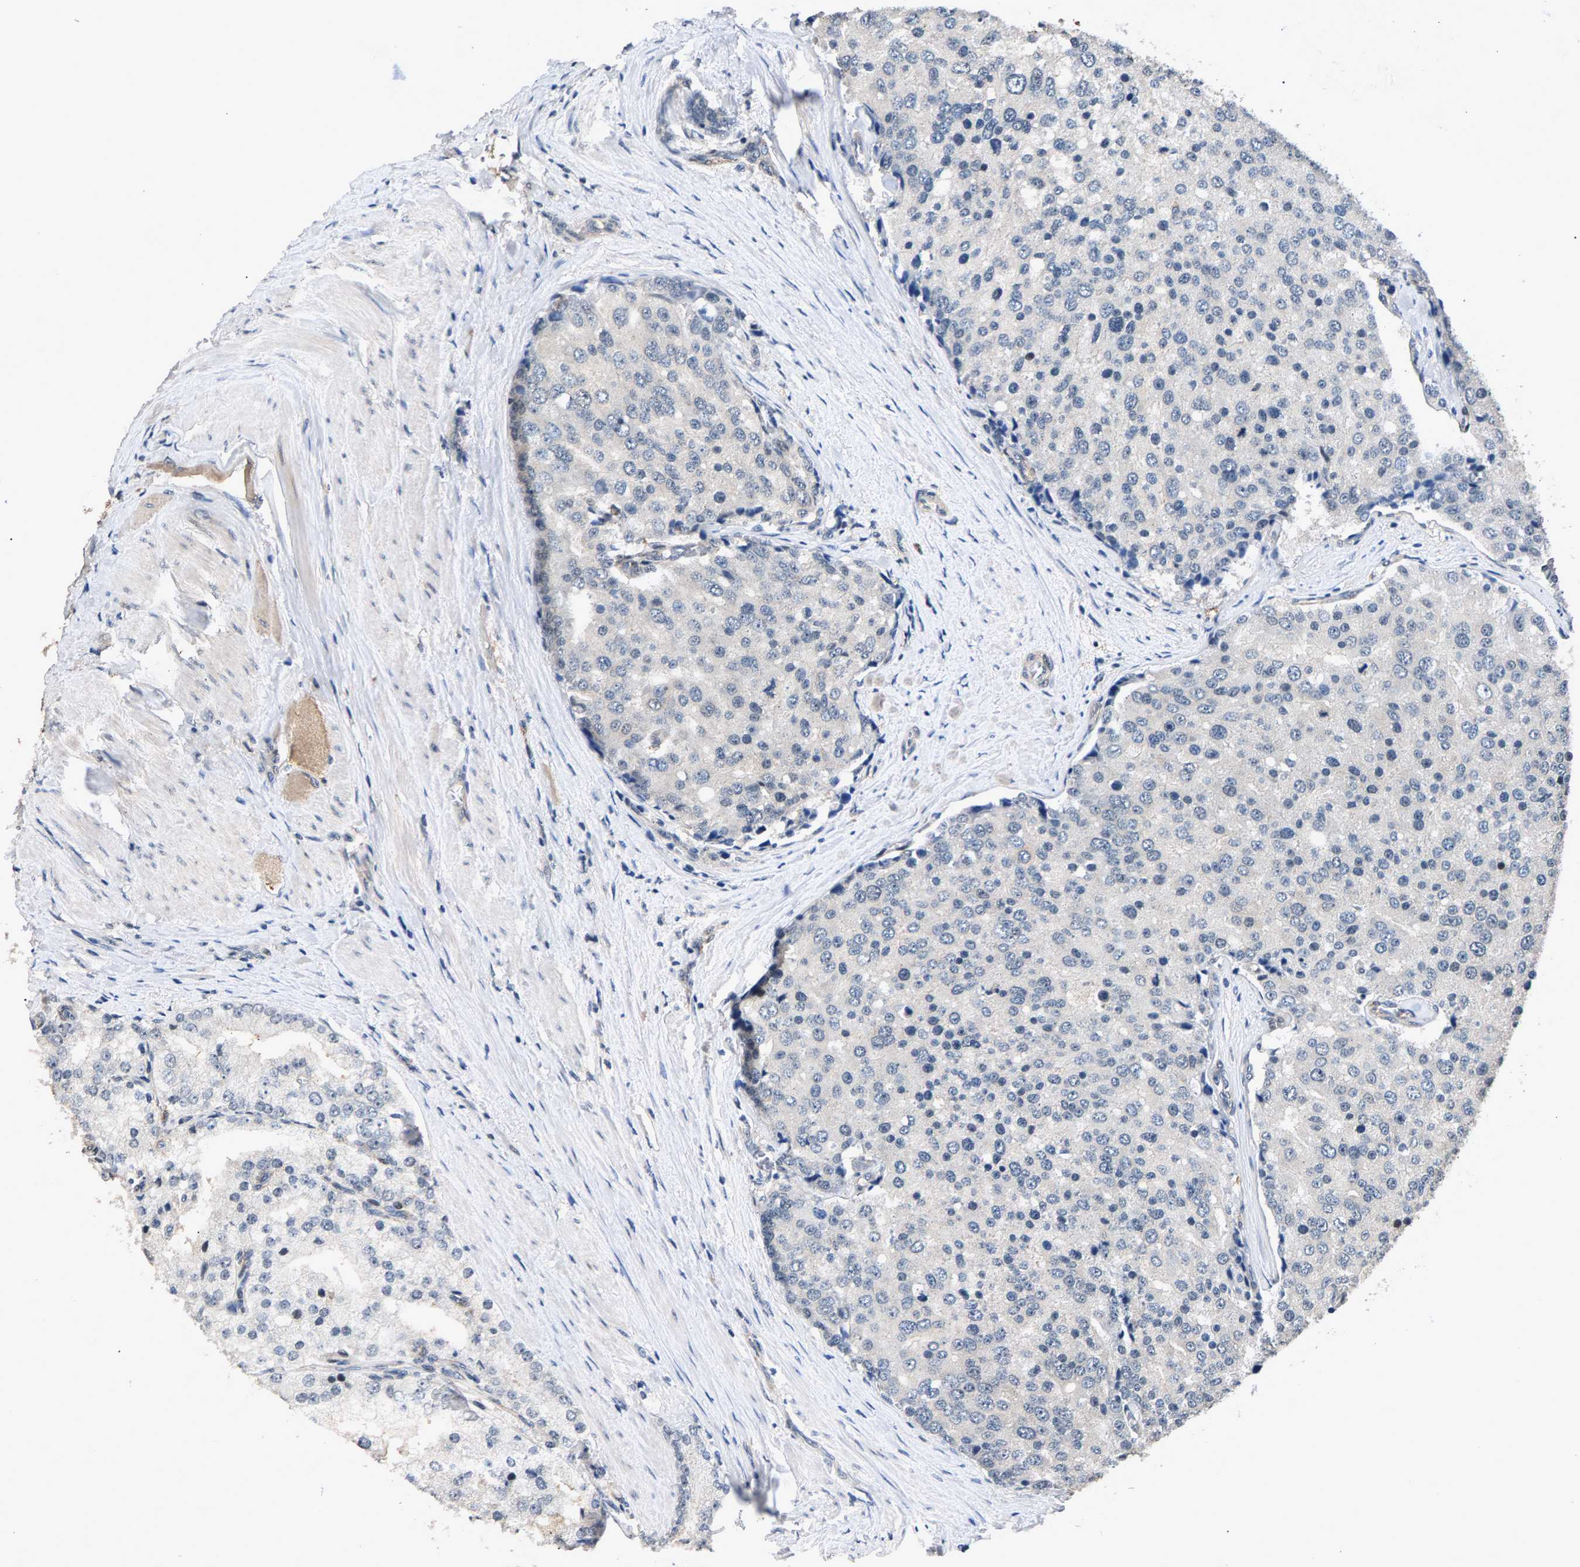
{"staining": {"intensity": "weak", "quantity": "<25%", "location": "nuclear"}, "tissue": "prostate cancer", "cell_type": "Tumor cells", "image_type": "cancer", "snomed": [{"axis": "morphology", "description": "Adenocarcinoma, High grade"}, {"axis": "topography", "description": "Prostate"}], "caption": "Immunohistochemistry (IHC) photomicrograph of human prostate high-grade adenocarcinoma stained for a protein (brown), which exhibits no staining in tumor cells.", "gene": "RBM33", "patient": {"sex": "male", "age": 50}}